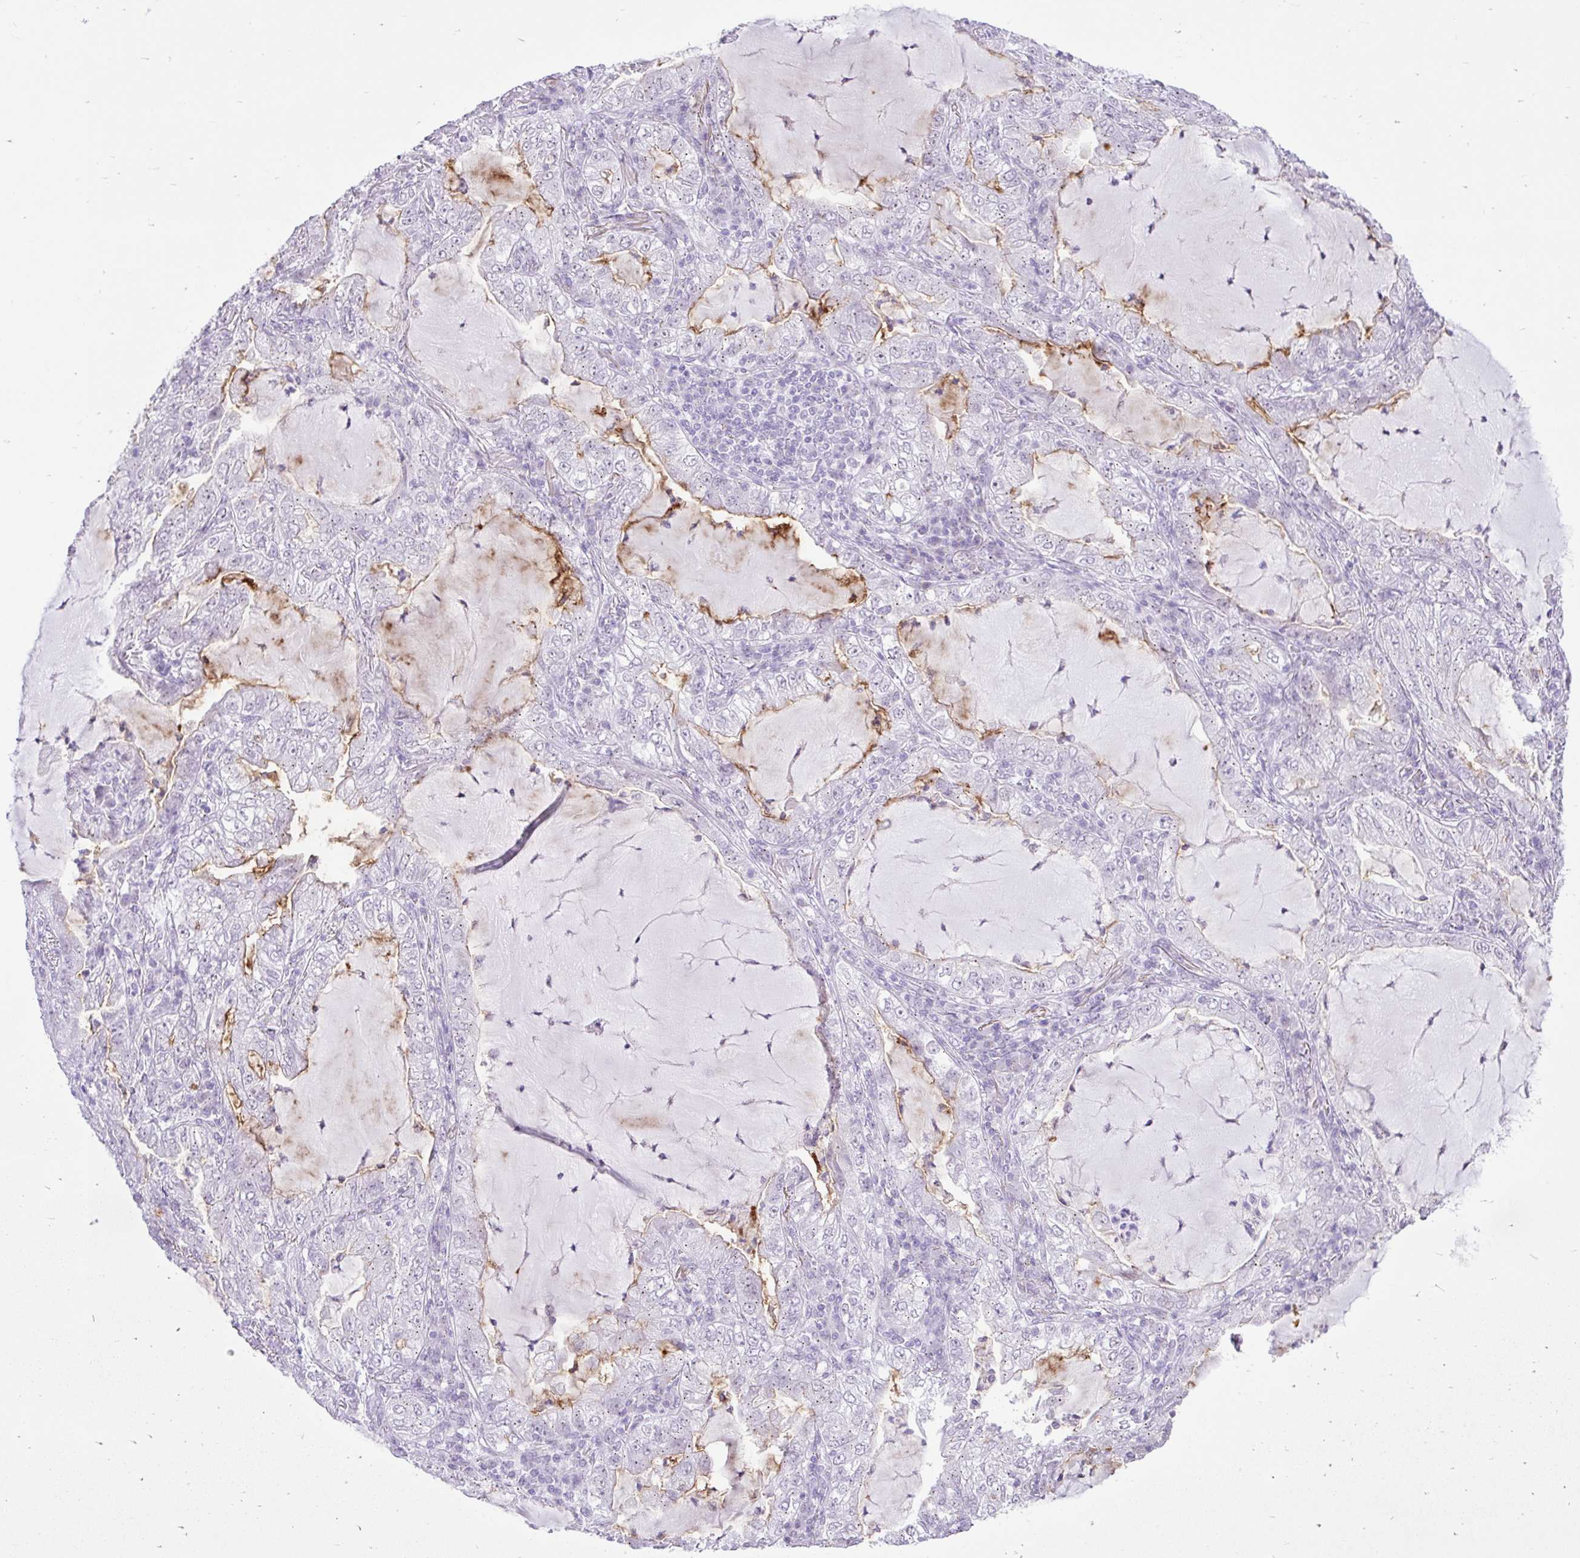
{"staining": {"intensity": "negative", "quantity": "none", "location": "none"}, "tissue": "lung cancer", "cell_type": "Tumor cells", "image_type": "cancer", "snomed": [{"axis": "morphology", "description": "Adenocarcinoma, NOS"}, {"axis": "topography", "description": "Lung"}], "caption": "Immunohistochemical staining of human lung cancer (adenocarcinoma) reveals no significant staining in tumor cells. (DAB IHC with hematoxylin counter stain).", "gene": "REEP1", "patient": {"sex": "female", "age": 73}}